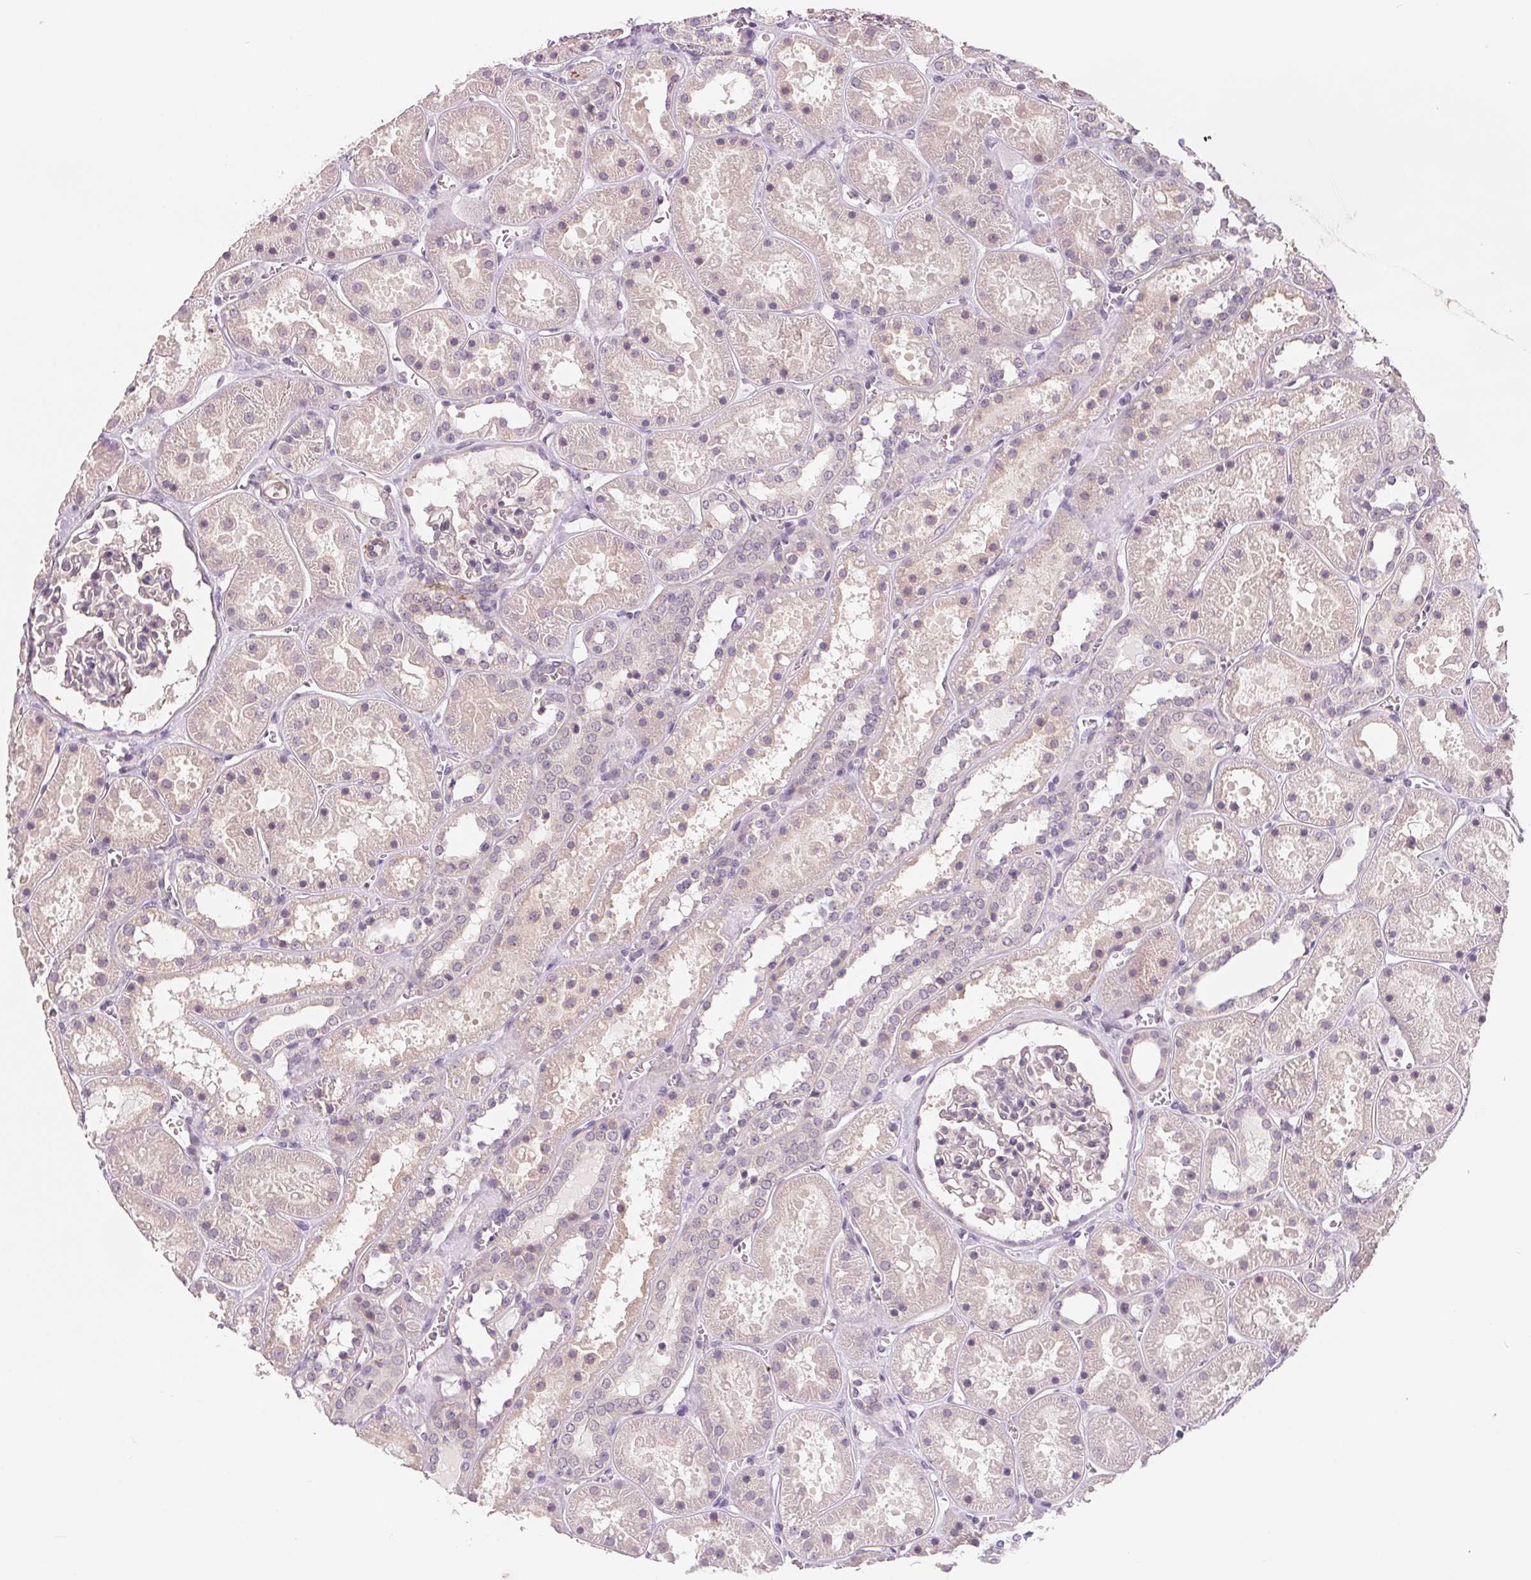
{"staining": {"intensity": "negative", "quantity": "none", "location": "none"}, "tissue": "kidney", "cell_type": "Cells in glomeruli", "image_type": "normal", "snomed": [{"axis": "morphology", "description": "Normal tissue, NOS"}, {"axis": "topography", "description": "Kidney"}], "caption": "This is an immunohistochemistry (IHC) image of benign human kidney. There is no expression in cells in glomeruli.", "gene": "CFC1B", "patient": {"sex": "female", "age": 41}}